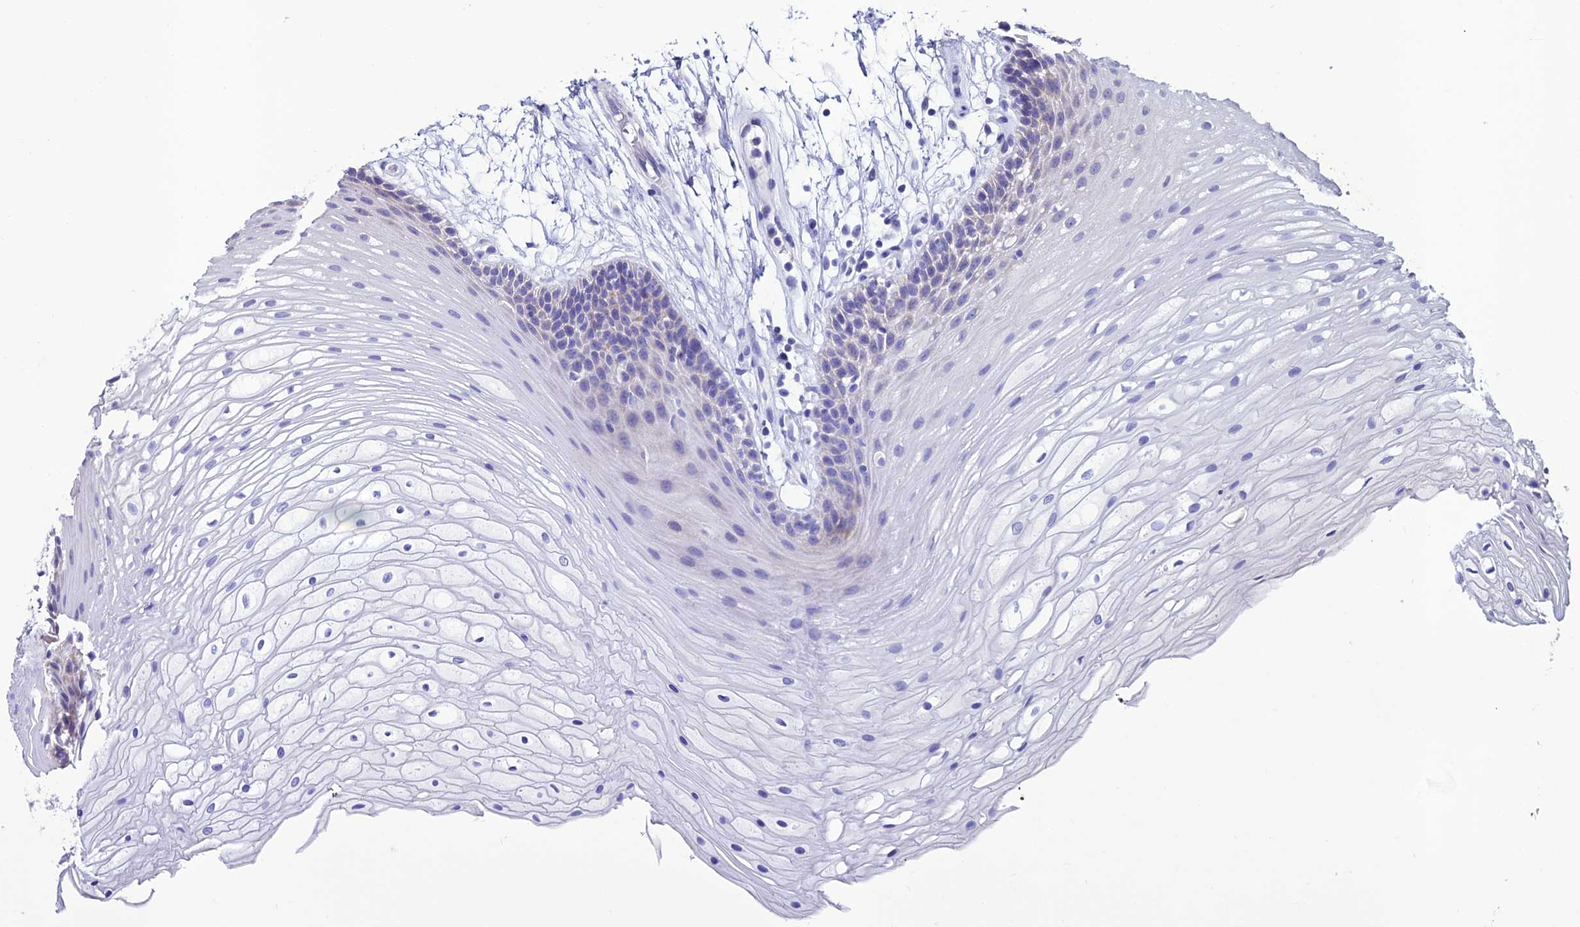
{"staining": {"intensity": "negative", "quantity": "none", "location": "none"}, "tissue": "oral mucosa", "cell_type": "Squamous epithelial cells", "image_type": "normal", "snomed": [{"axis": "morphology", "description": "Normal tissue, NOS"}, {"axis": "topography", "description": "Oral tissue"}], "caption": "Human oral mucosa stained for a protein using IHC exhibits no positivity in squamous epithelial cells.", "gene": "FZD8", "patient": {"sex": "female", "age": 80}}